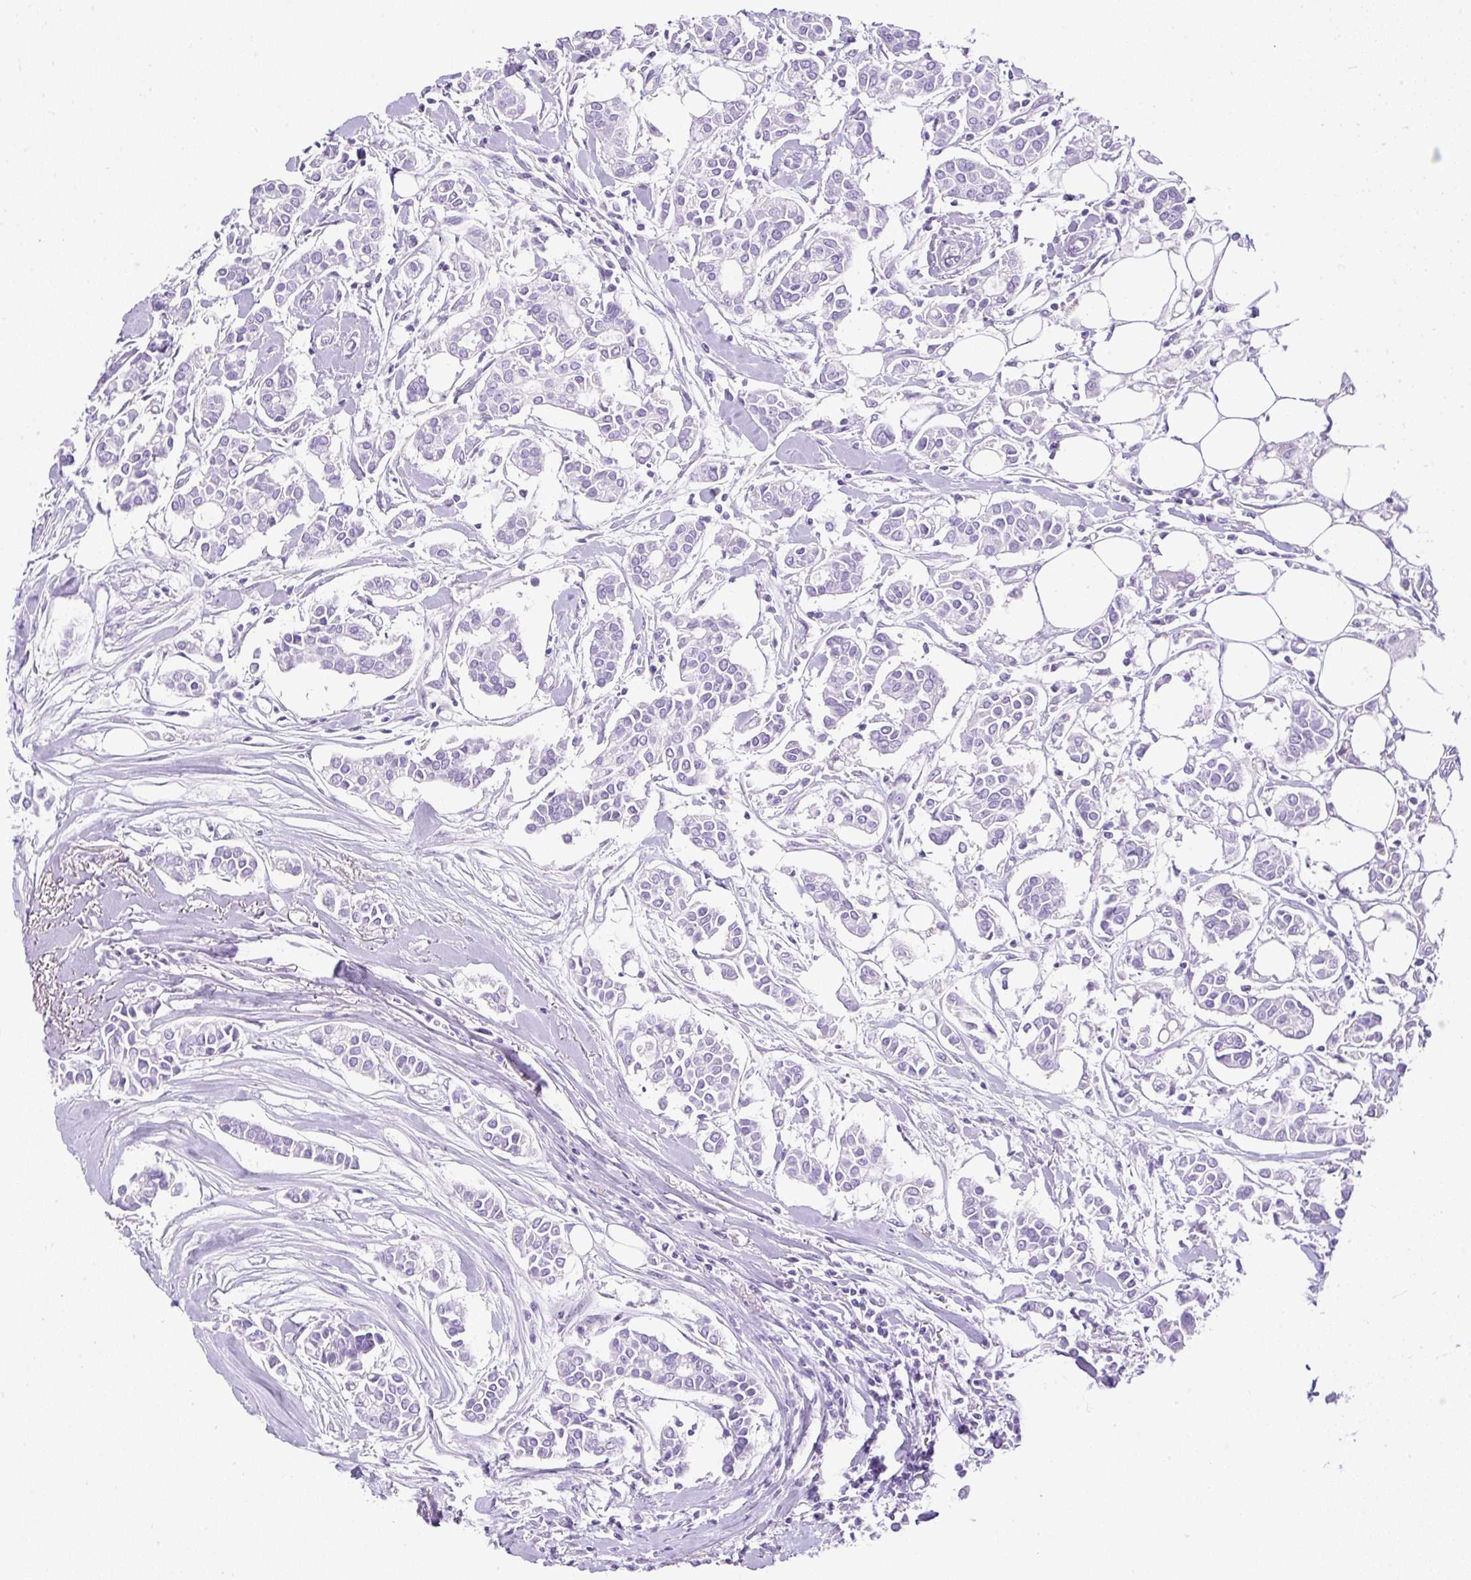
{"staining": {"intensity": "negative", "quantity": "none", "location": "none"}, "tissue": "breast cancer", "cell_type": "Tumor cells", "image_type": "cancer", "snomed": [{"axis": "morphology", "description": "Duct carcinoma"}, {"axis": "topography", "description": "Breast"}], "caption": "This micrograph is of breast cancer stained with IHC to label a protein in brown with the nuclei are counter-stained blue. There is no staining in tumor cells.", "gene": "UPP1", "patient": {"sex": "female", "age": 84}}